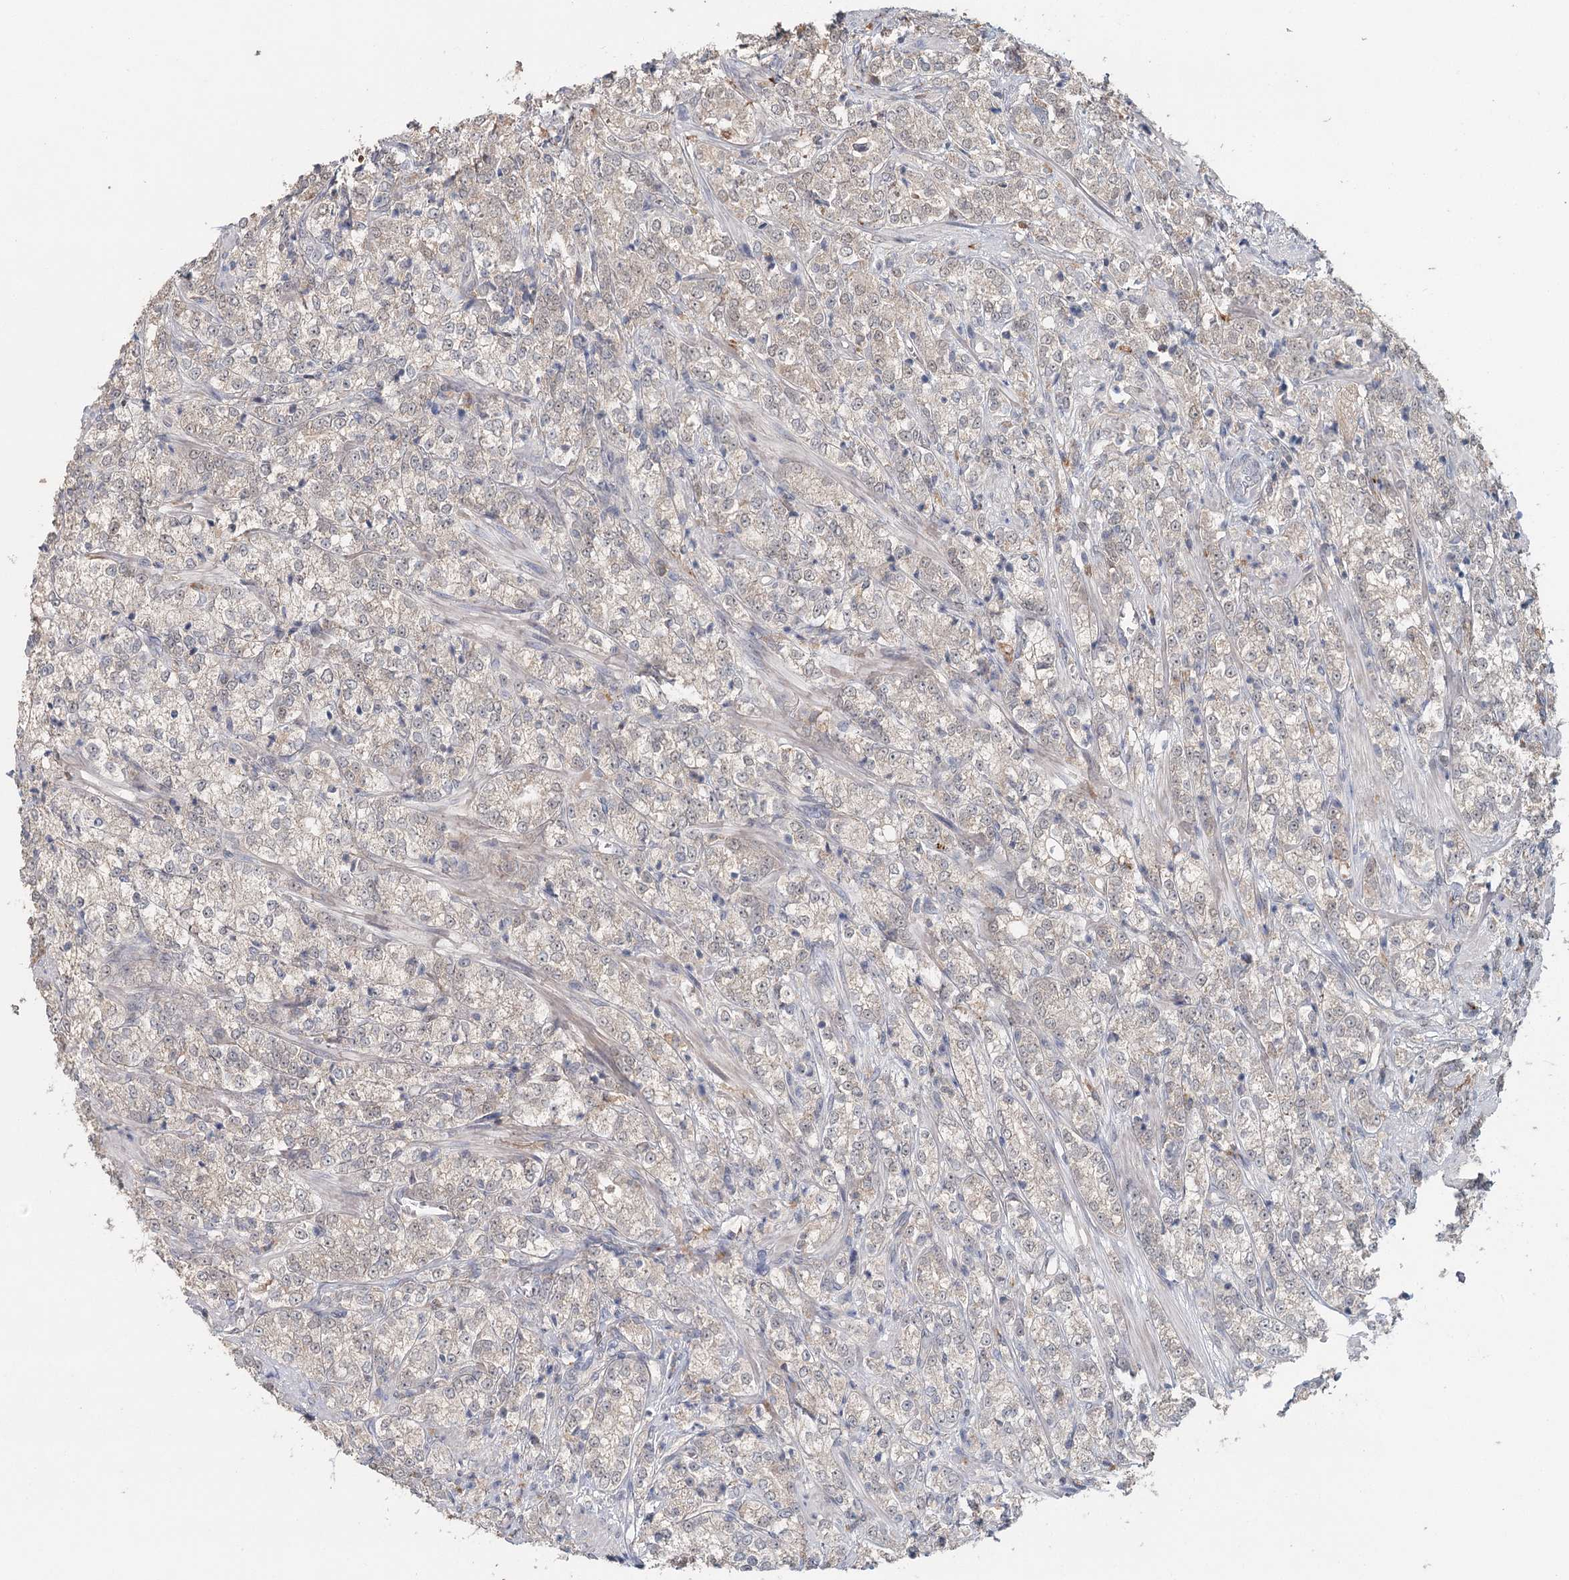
{"staining": {"intensity": "weak", "quantity": "25%-75%", "location": "cytoplasmic/membranous"}, "tissue": "prostate cancer", "cell_type": "Tumor cells", "image_type": "cancer", "snomed": [{"axis": "morphology", "description": "Adenocarcinoma, High grade"}, {"axis": "topography", "description": "Prostate"}], "caption": "Prostate cancer was stained to show a protein in brown. There is low levels of weak cytoplasmic/membranous positivity in approximately 25%-75% of tumor cells.", "gene": "ADK", "patient": {"sex": "male", "age": 69}}